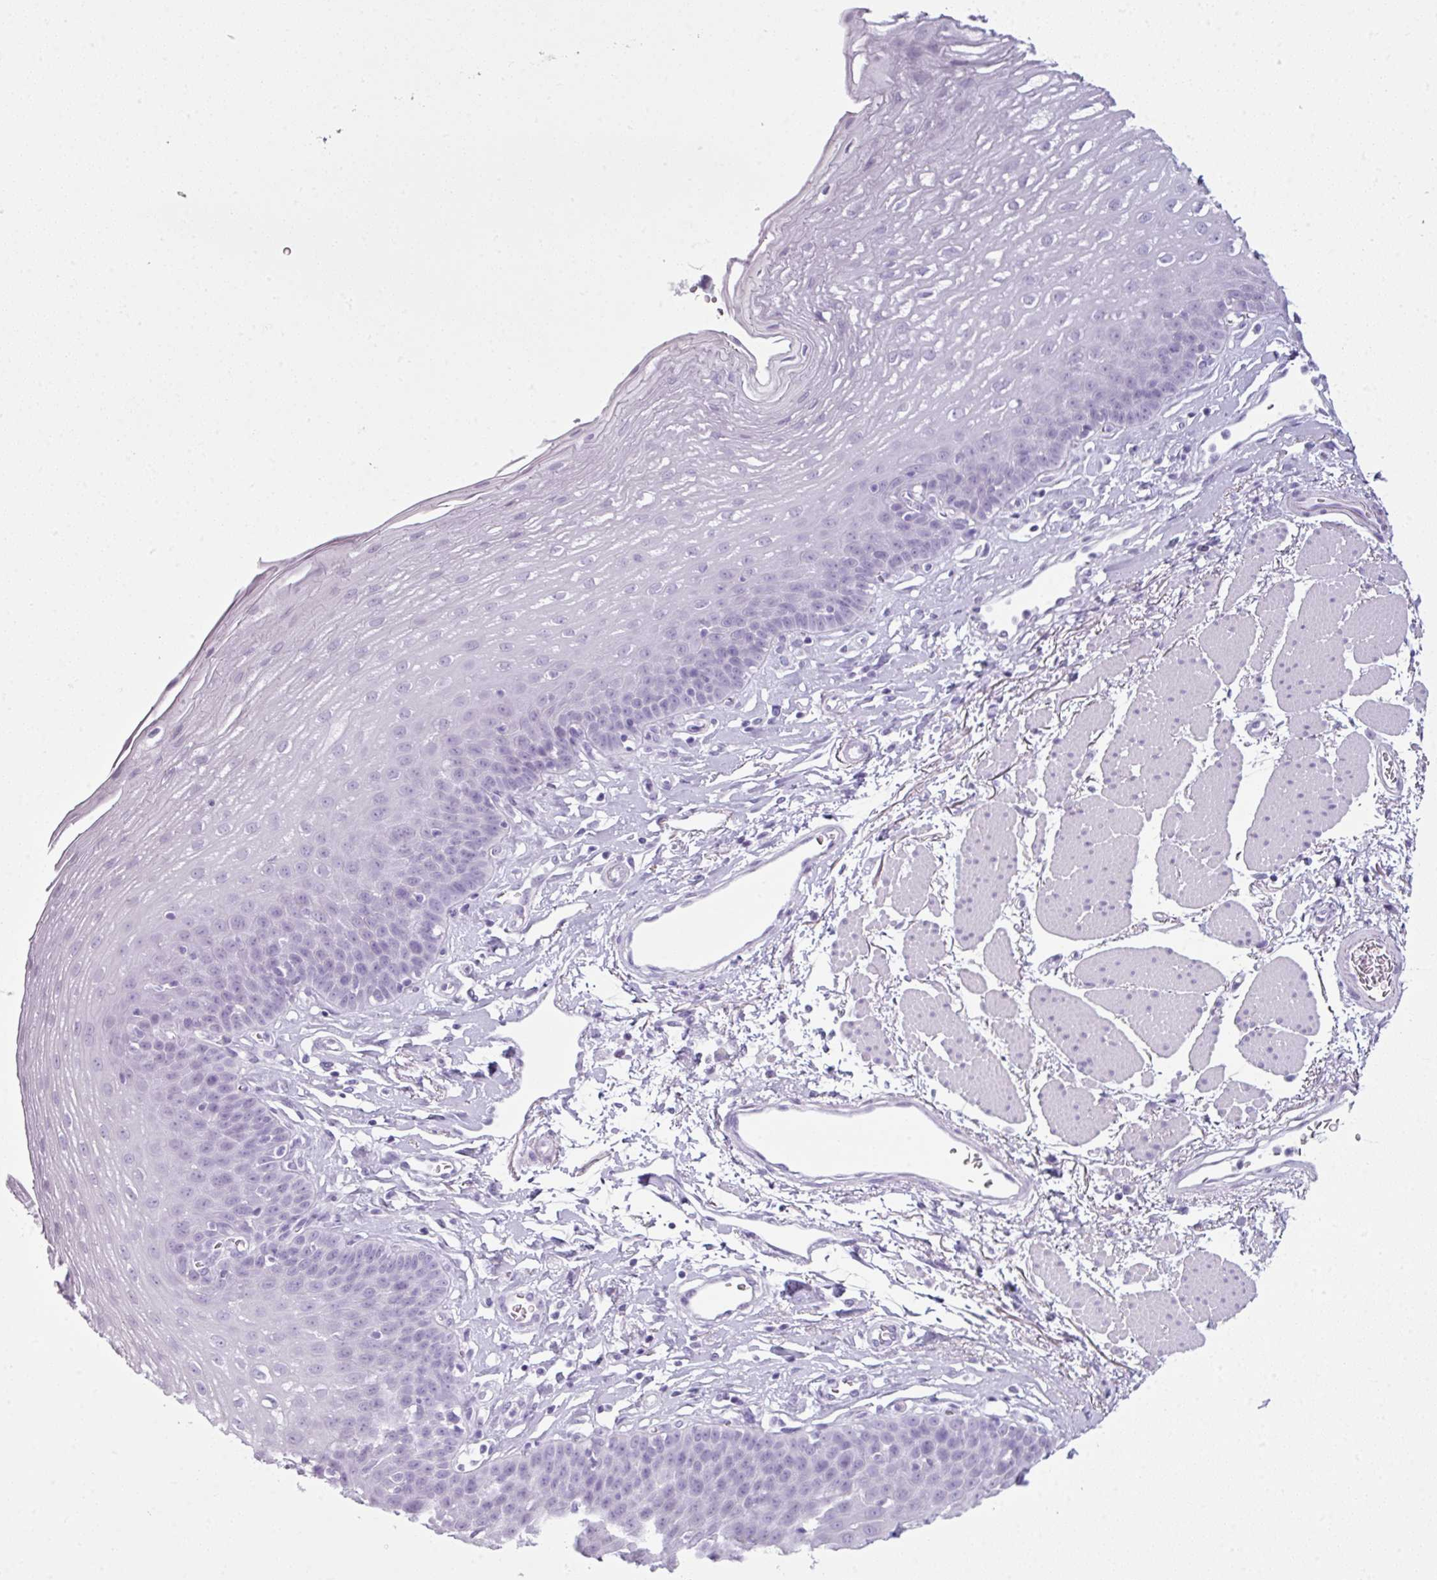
{"staining": {"intensity": "negative", "quantity": "none", "location": "none"}, "tissue": "esophagus", "cell_type": "Squamous epithelial cells", "image_type": "normal", "snomed": [{"axis": "morphology", "description": "Normal tissue, NOS"}, {"axis": "topography", "description": "Esophagus"}], "caption": "An immunohistochemistry histopathology image of benign esophagus is shown. There is no staining in squamous epithelial cells of esophagus. The staining was performed using DAB to visualize the protein expression in brown, while the nuclei were stained in blue with hematoxylin (Magnification: 20x).", "gene": "SCT", "patient": {"sex": "female", "age": 81}}